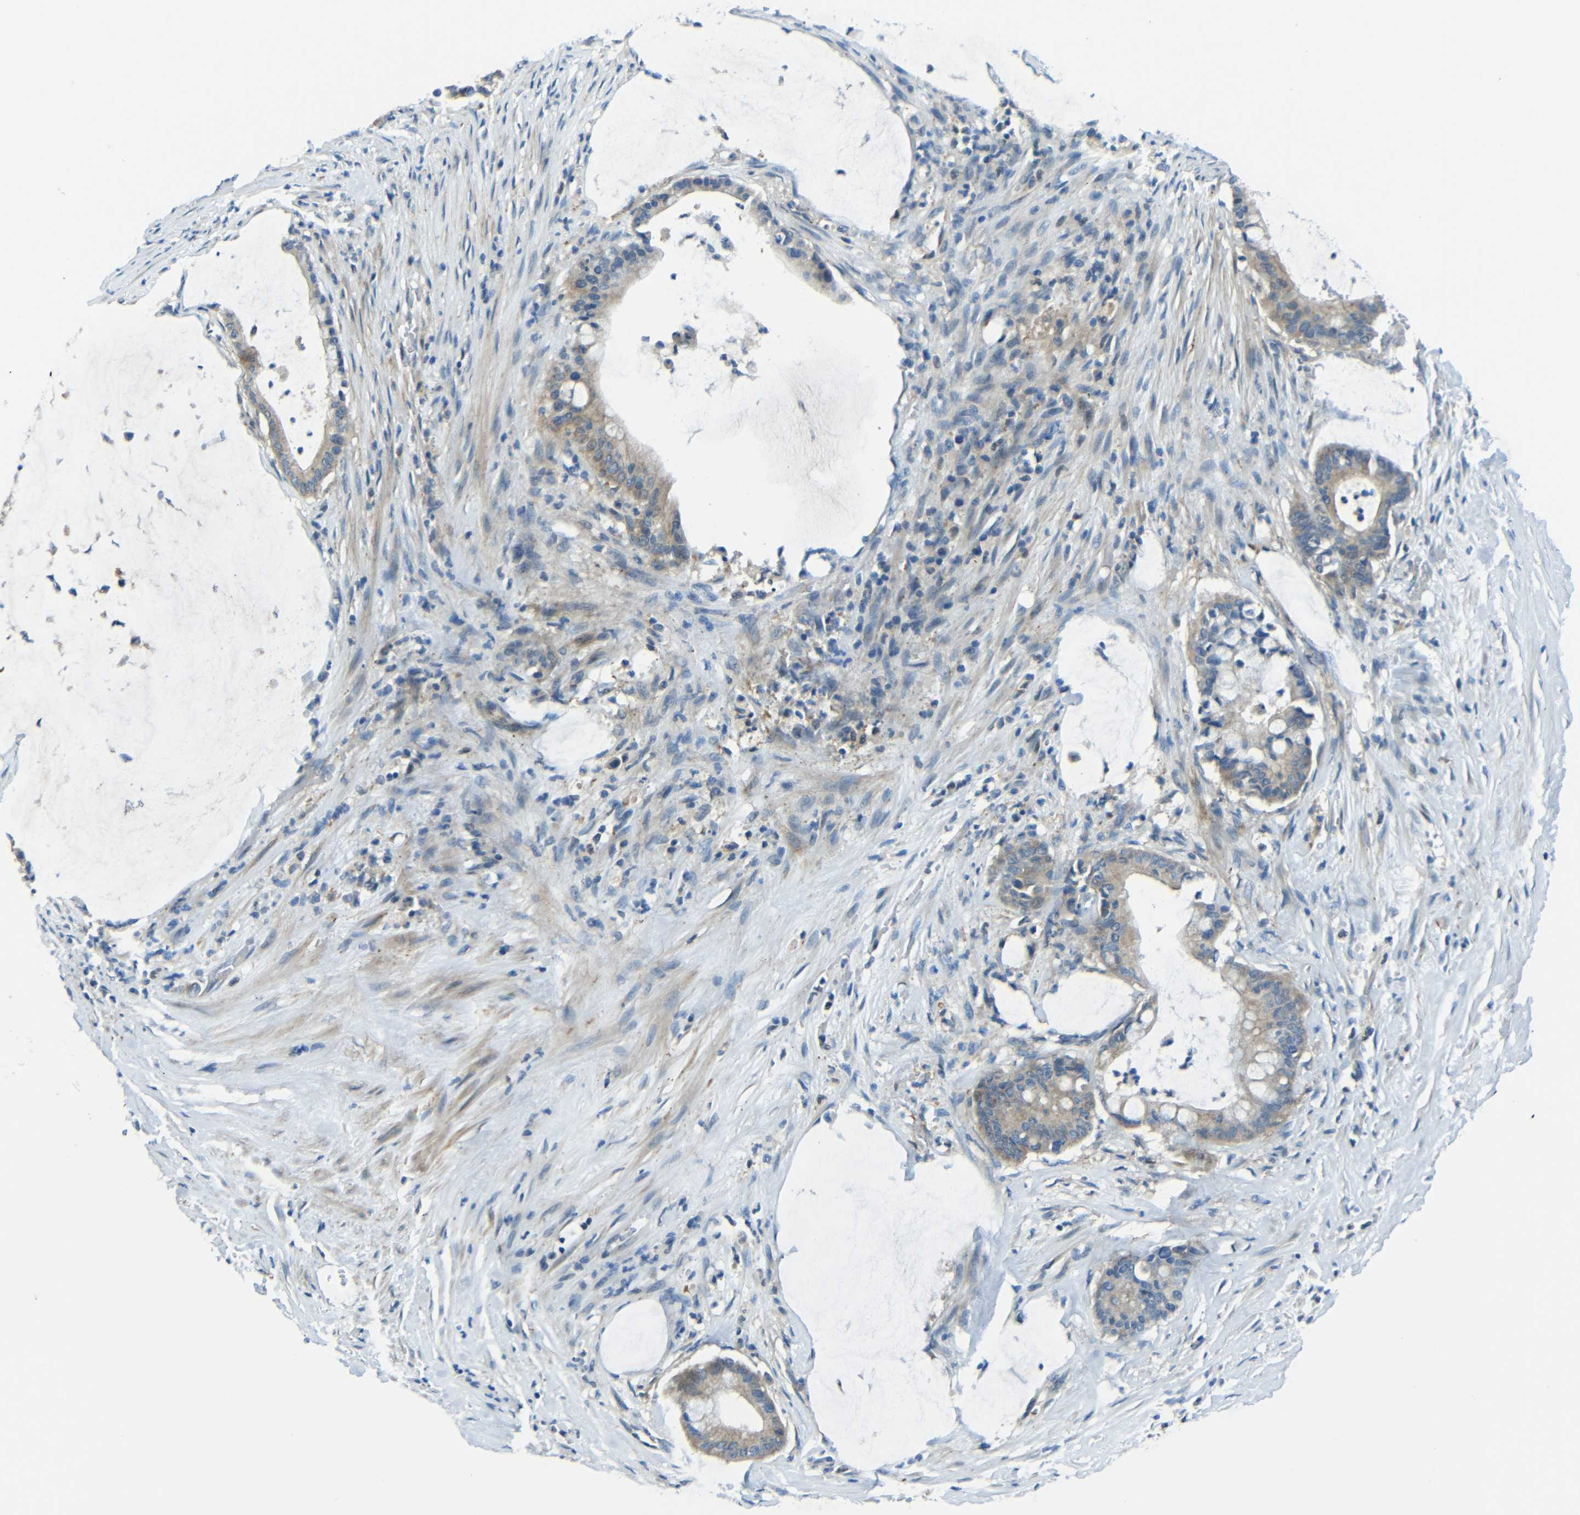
{"staining": {"intensity": "weak", "quantity": ">75%", "location": "cytoplasmic/membranous"}, "tissue": "pancreatic cancer", "cell_type": "Tumor cells", "image_type": "cancer", "snomed": [{"axis": "morphology", "description": "Adenocarcinoma, NOS"}, {"axis": "topography", "description": "Pancreas"}], "caption": "IHC (DAB) staining of human pancreatic cancer (adenocarcinoma) reveals weak cytoplasmic/membranous protein staining in about >75% of tumor cells.", "gene": "CYP26B1", "patient": {"sex": "male", "age": 41}}